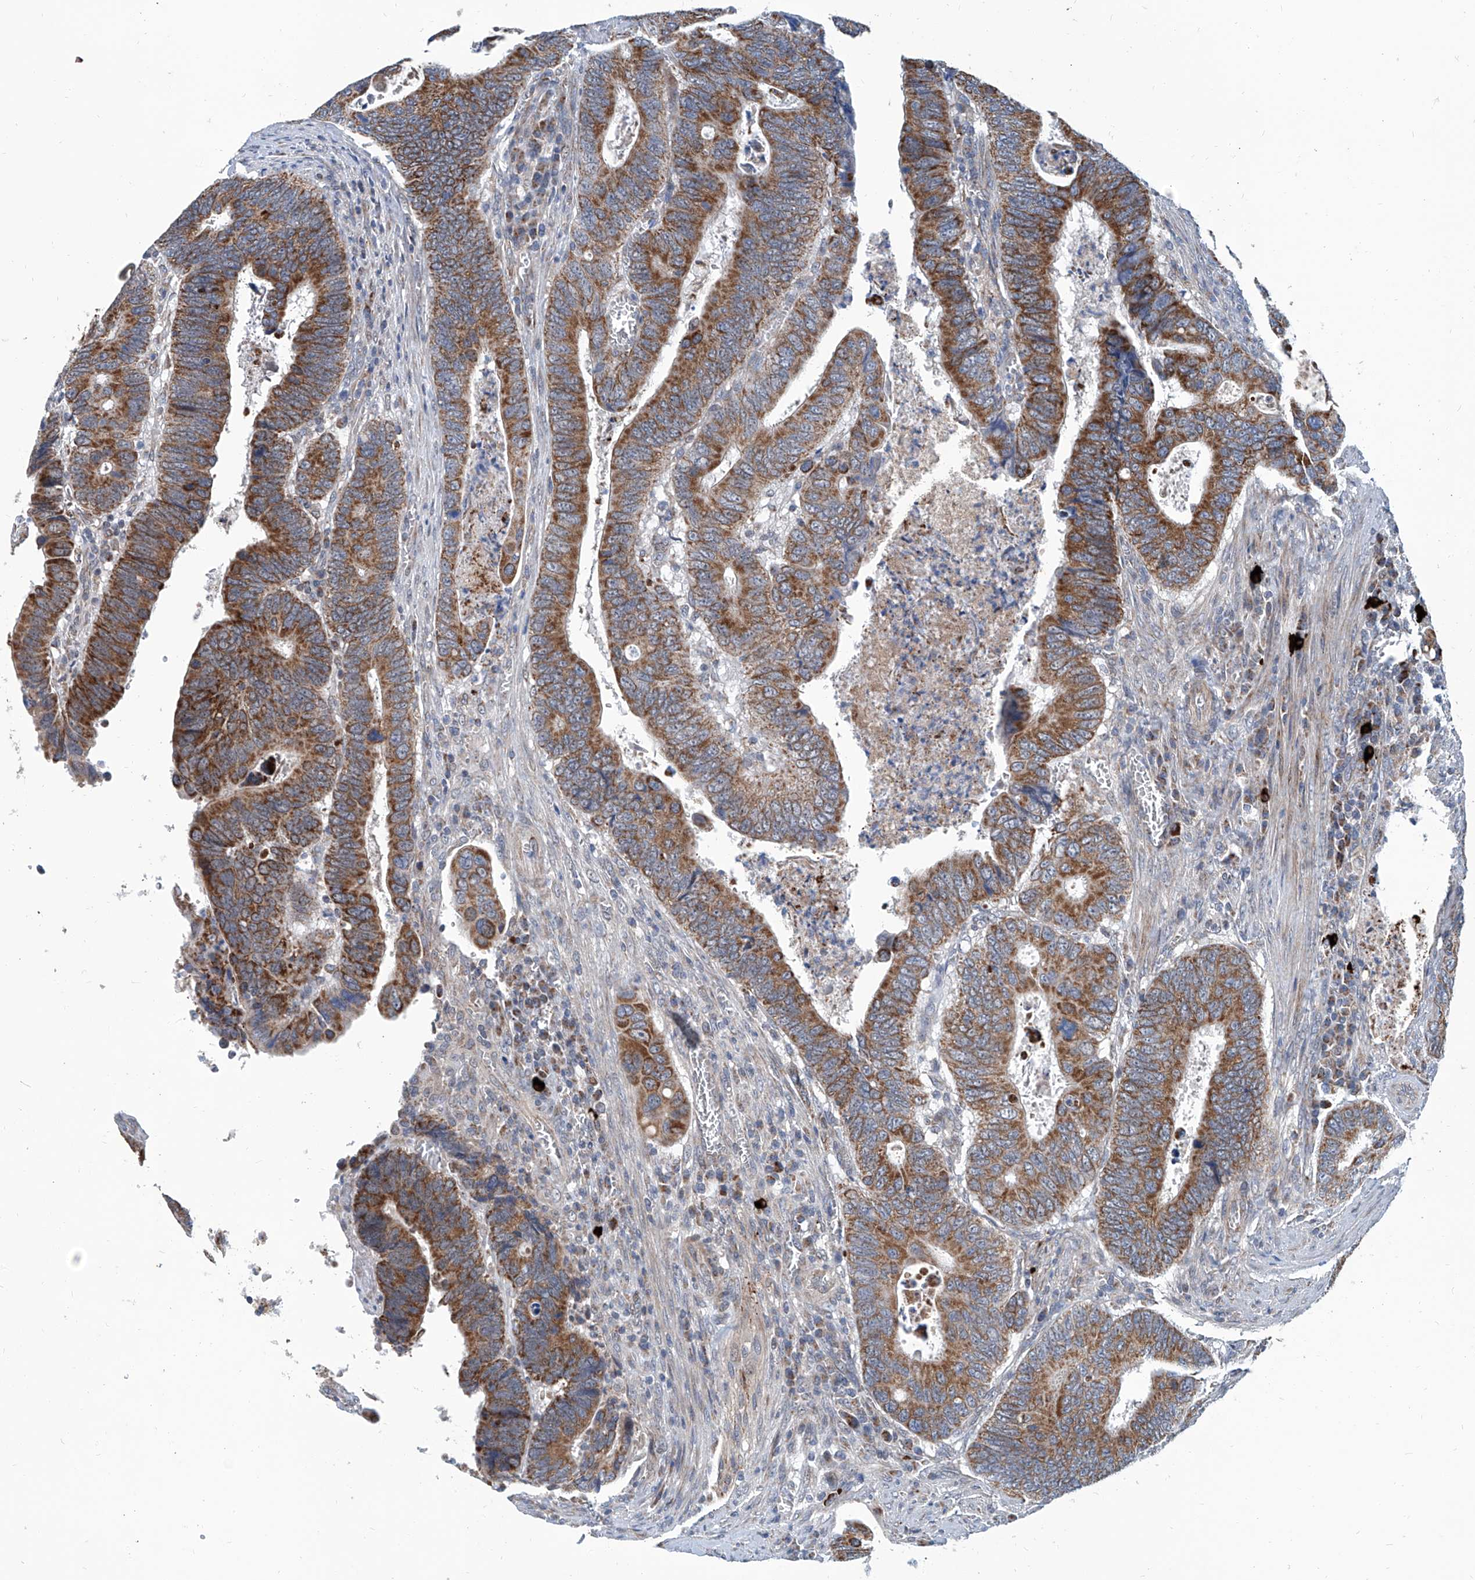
{"staining": {"intensity": "strong", "quantity": ">75%", "location": "cytoplasmic/membranous"}, "tissue": "colorectal cancer", "cell_type": "Tumor cells", "image_type": "cancer", "snomed": [{"axis": "morphology", "description": "Adenocarcinoma, NOS"}, {"axis": "topography", "description": "Colon"}], "caption": "A high amount of strong cytoplasmic/membranous expression is identified in approximately >75% of tumor cells in colorectal adenocarcinoma tissue.", "gene": "USP48", "patient": {"sex": "male", "age": 72}}